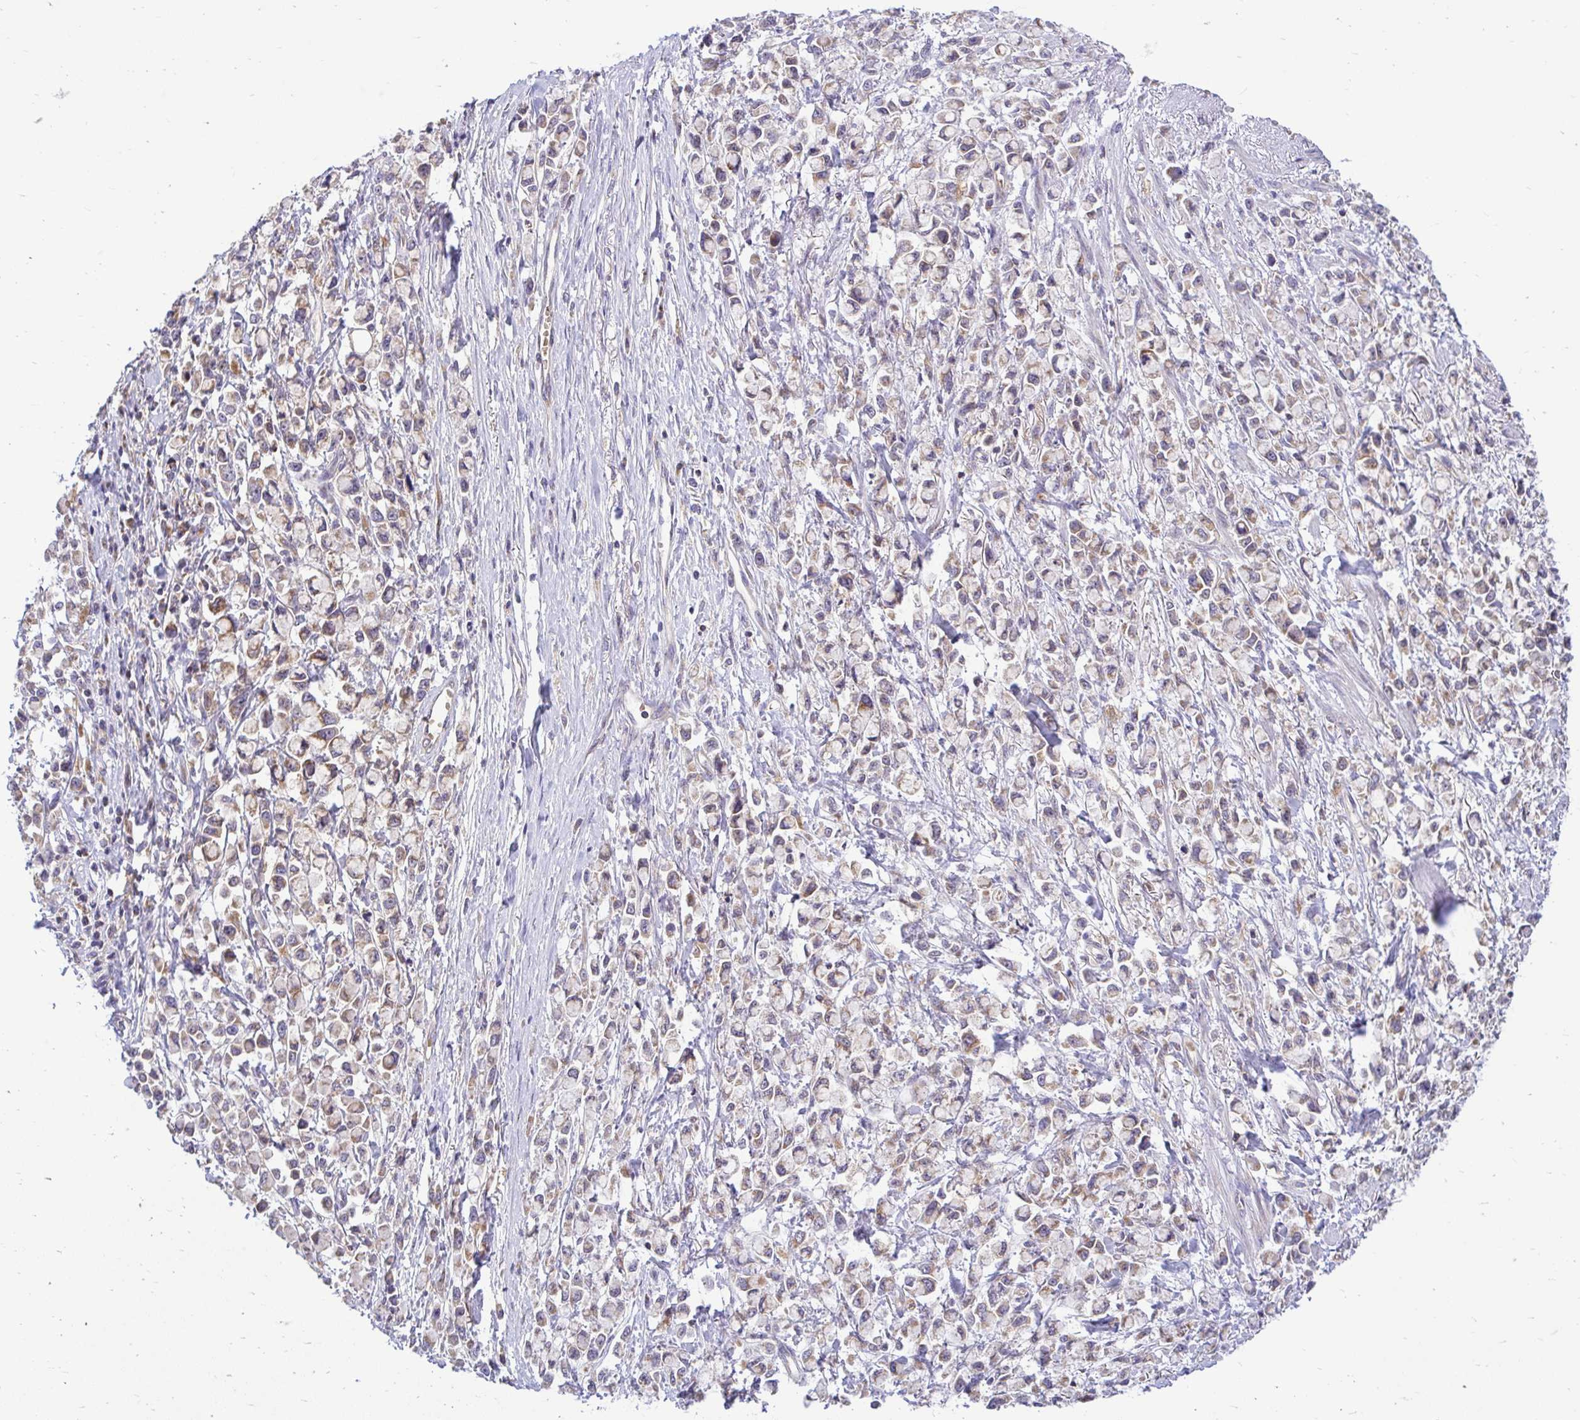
{"staining": {"intensity": "weak", "quantity": "25%-75%", "location": "cytoplasmic/membranous"}, "tissue": "stomach cancer", "cell_type": "Tumor cells", "image_type": "cancer", "snomed": [{"axis": "morphology", "description": "Adenocarcinoma, NOS"}, {"axis": "topography", "description": "Stomach"}], "caption": "An IHC micrograph of neoplastic tissue is shown. Protein staining in brown labels weak cytoplasmic/membranous positivity in adenocarcinoma (stomach) within tumor cells.", "gene": "VTI1B", "patient": {"sex": "female", "age": 81}}